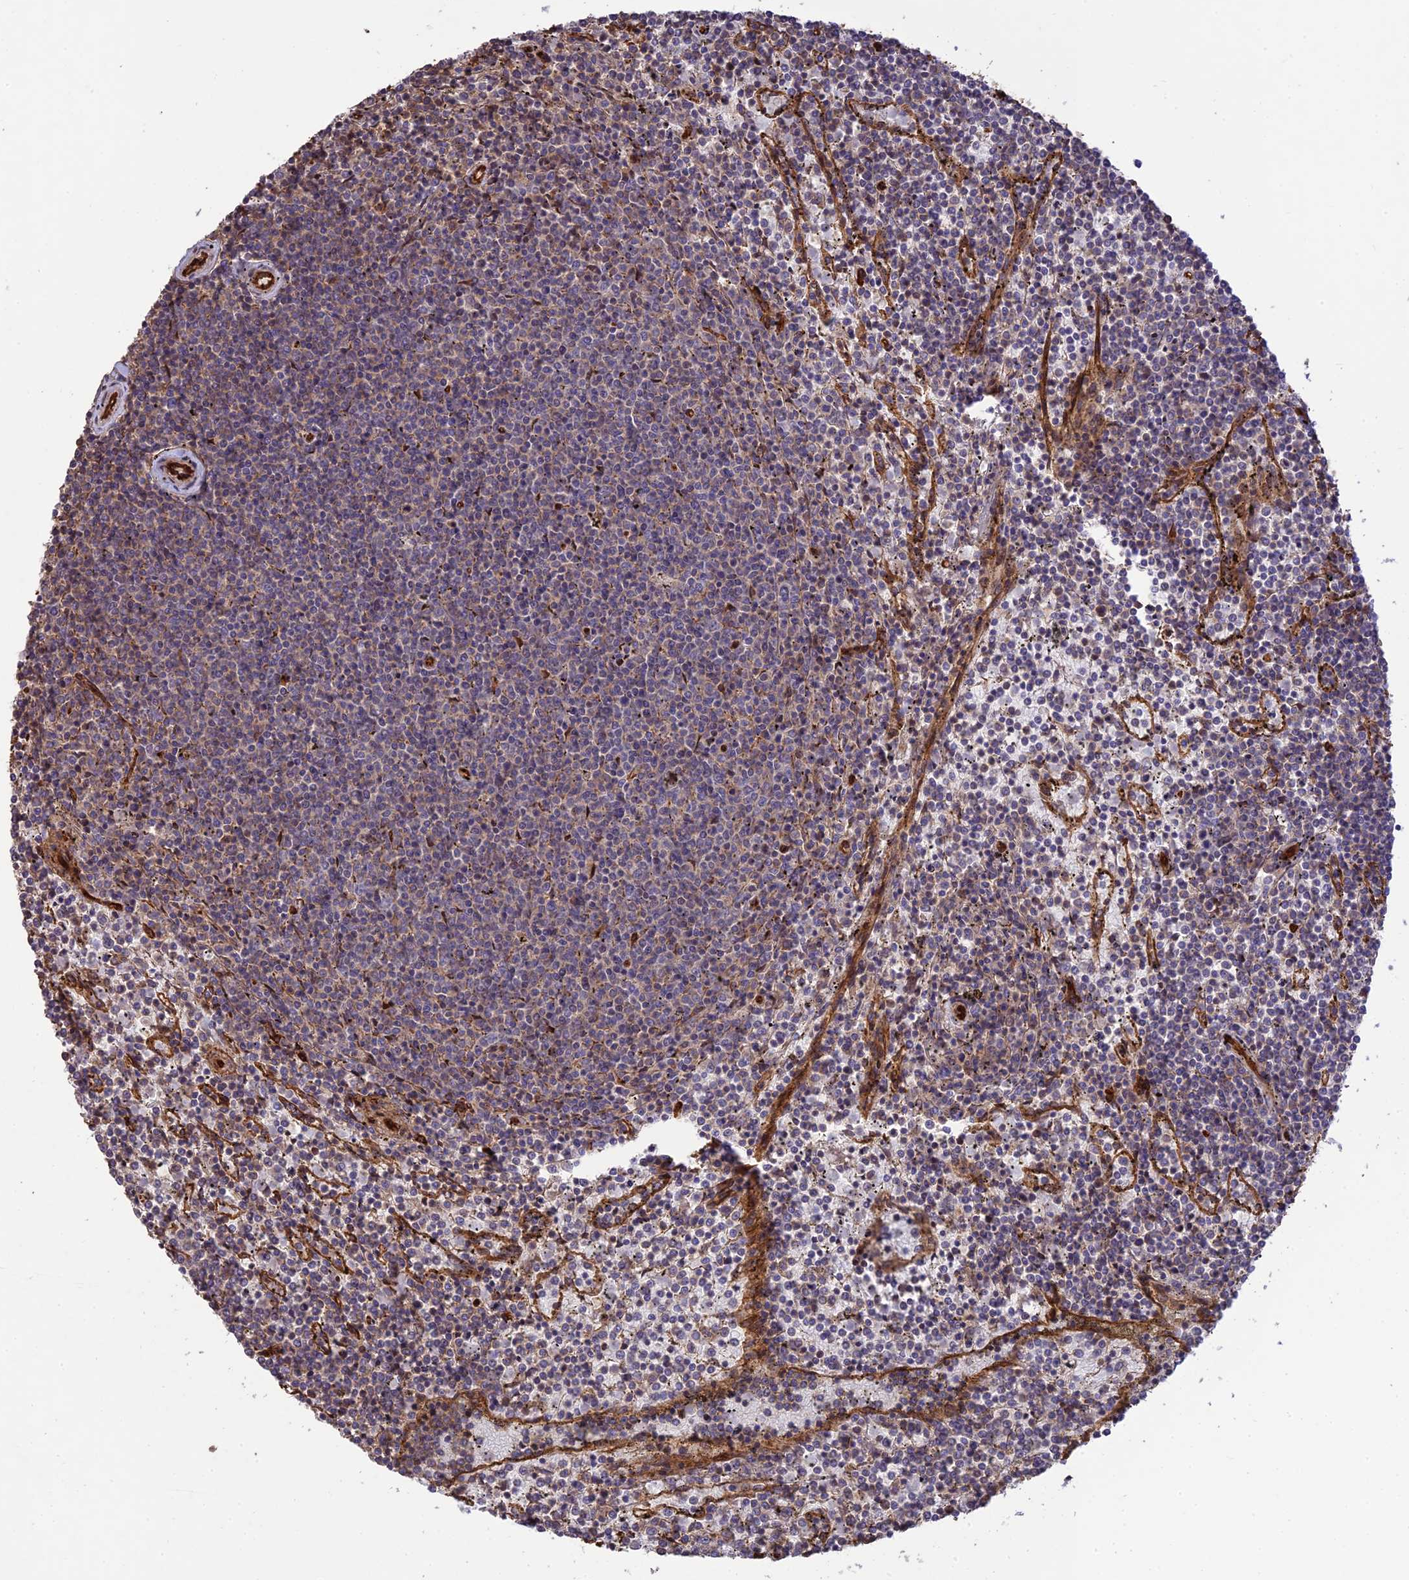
{"staining": {"intensity": "weak", "quantity": "25%-75%", "location": "cytoplasmic/membranous"}, "tissue": "lymphoma", "cell_type": "Tumor cells", "image_type": "cancer", "snomed": [{"axis": "morphology", "description": "Malignant lymphoma, non-Hodgkin's type, Low grade"}, {"axis": "topography", "description": "Spleen"}], "caption": "Low-grade malignant lymphoma, non-Hodgkin's type stained for a protein (brown) shows weak cytoplasmic/membranous positive staining in approximately 25%-75% of tumor cells.", "gene": "HOMER2", "patient": {"sex": "female", "age": 50}}